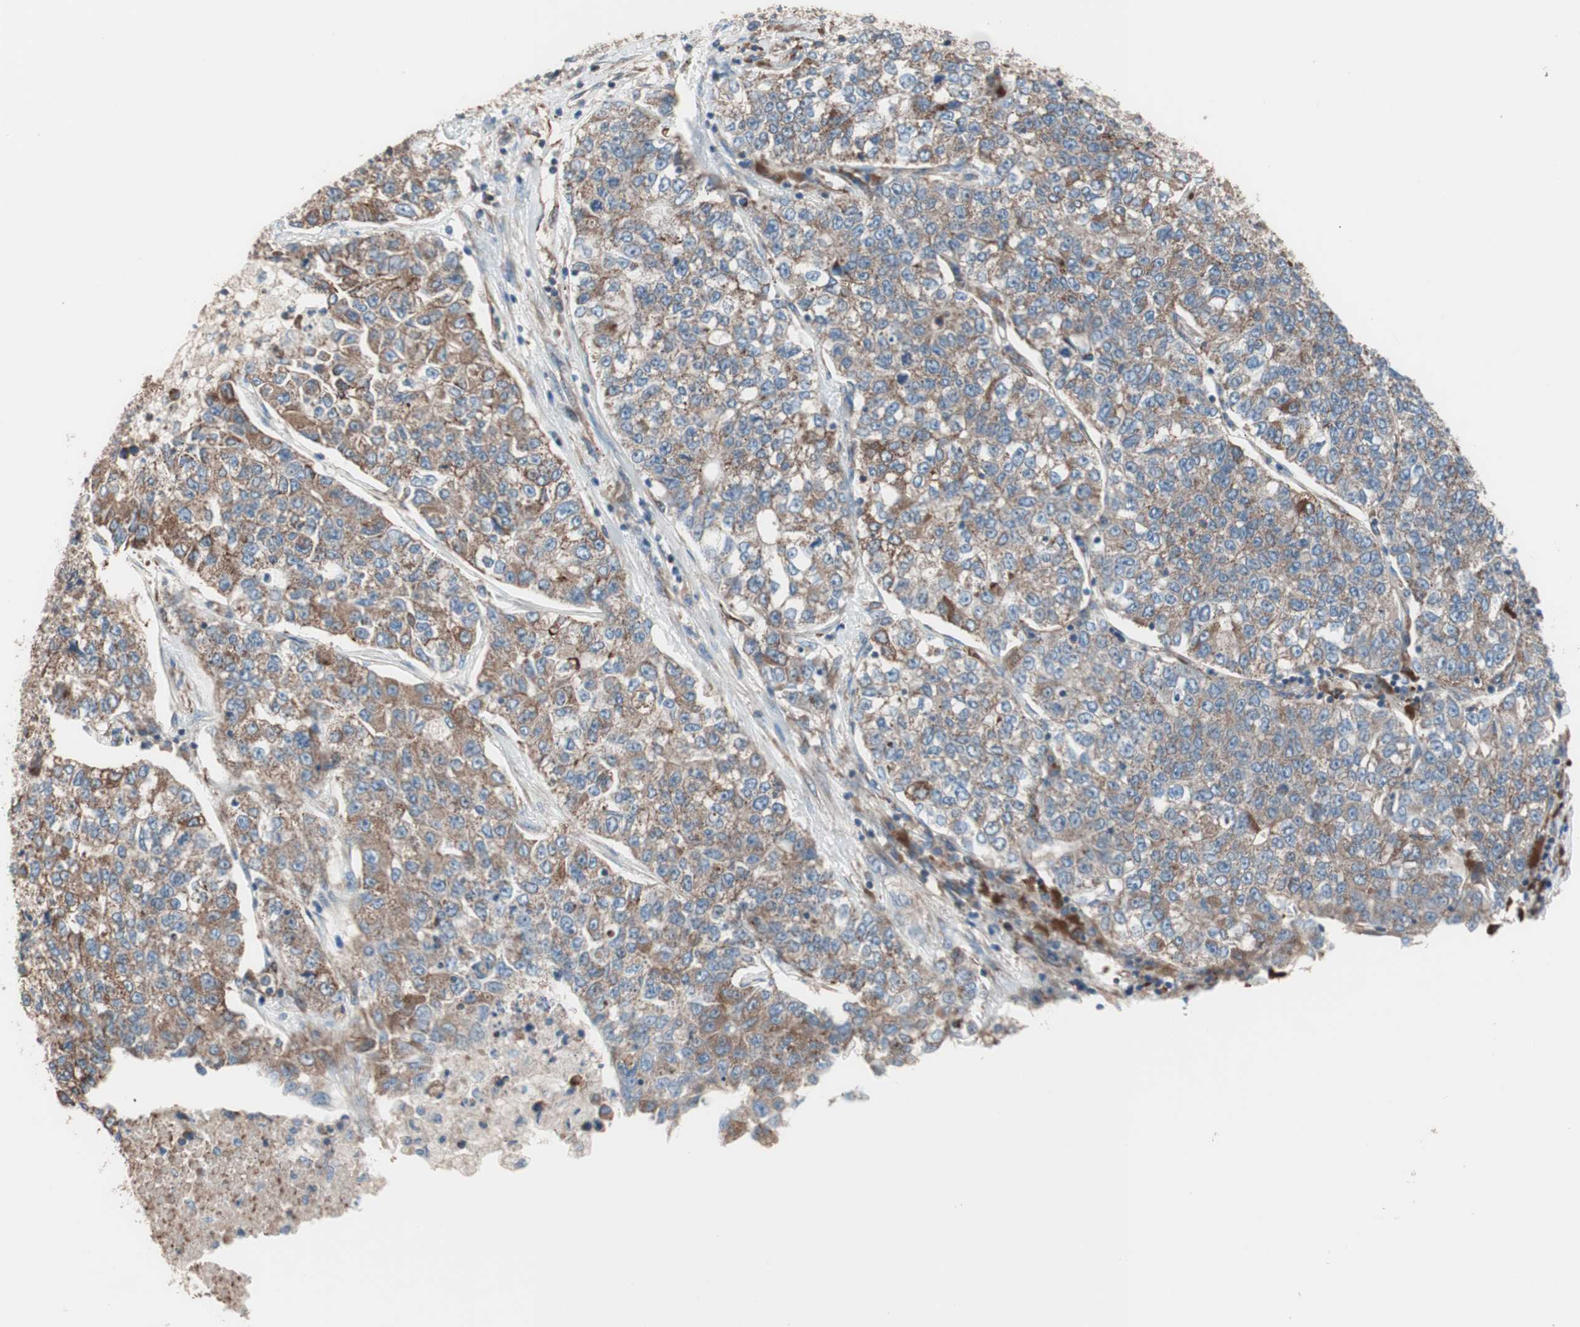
{"staining": {"intensity": "moderate", "quantity": ">75%", "location": "cytoplasmic/membranous"}, "tissue": "lung cancer", "cell_type": "Tumor cells", "image_type": "cancer", "snomed": [{"axis": "morphology", "description": "Adenocarcinoma, NOS"}, {"axis": "topography", "description": "Lung"}], "caption": "Protein expression by immunohistochemistry demonstrates moderate cytoplasmic/membranous positivity in approximately >75% of tumor cells in adenocarcinoma (lung). Using DAB (3,3'-diaminobenzidine) (brown) and hematoxylin (blue) stains, captured at high magnification using brightfield microscopy.", "gene": "GPSM2", "patient": {"sex": "male", "age": 49}}